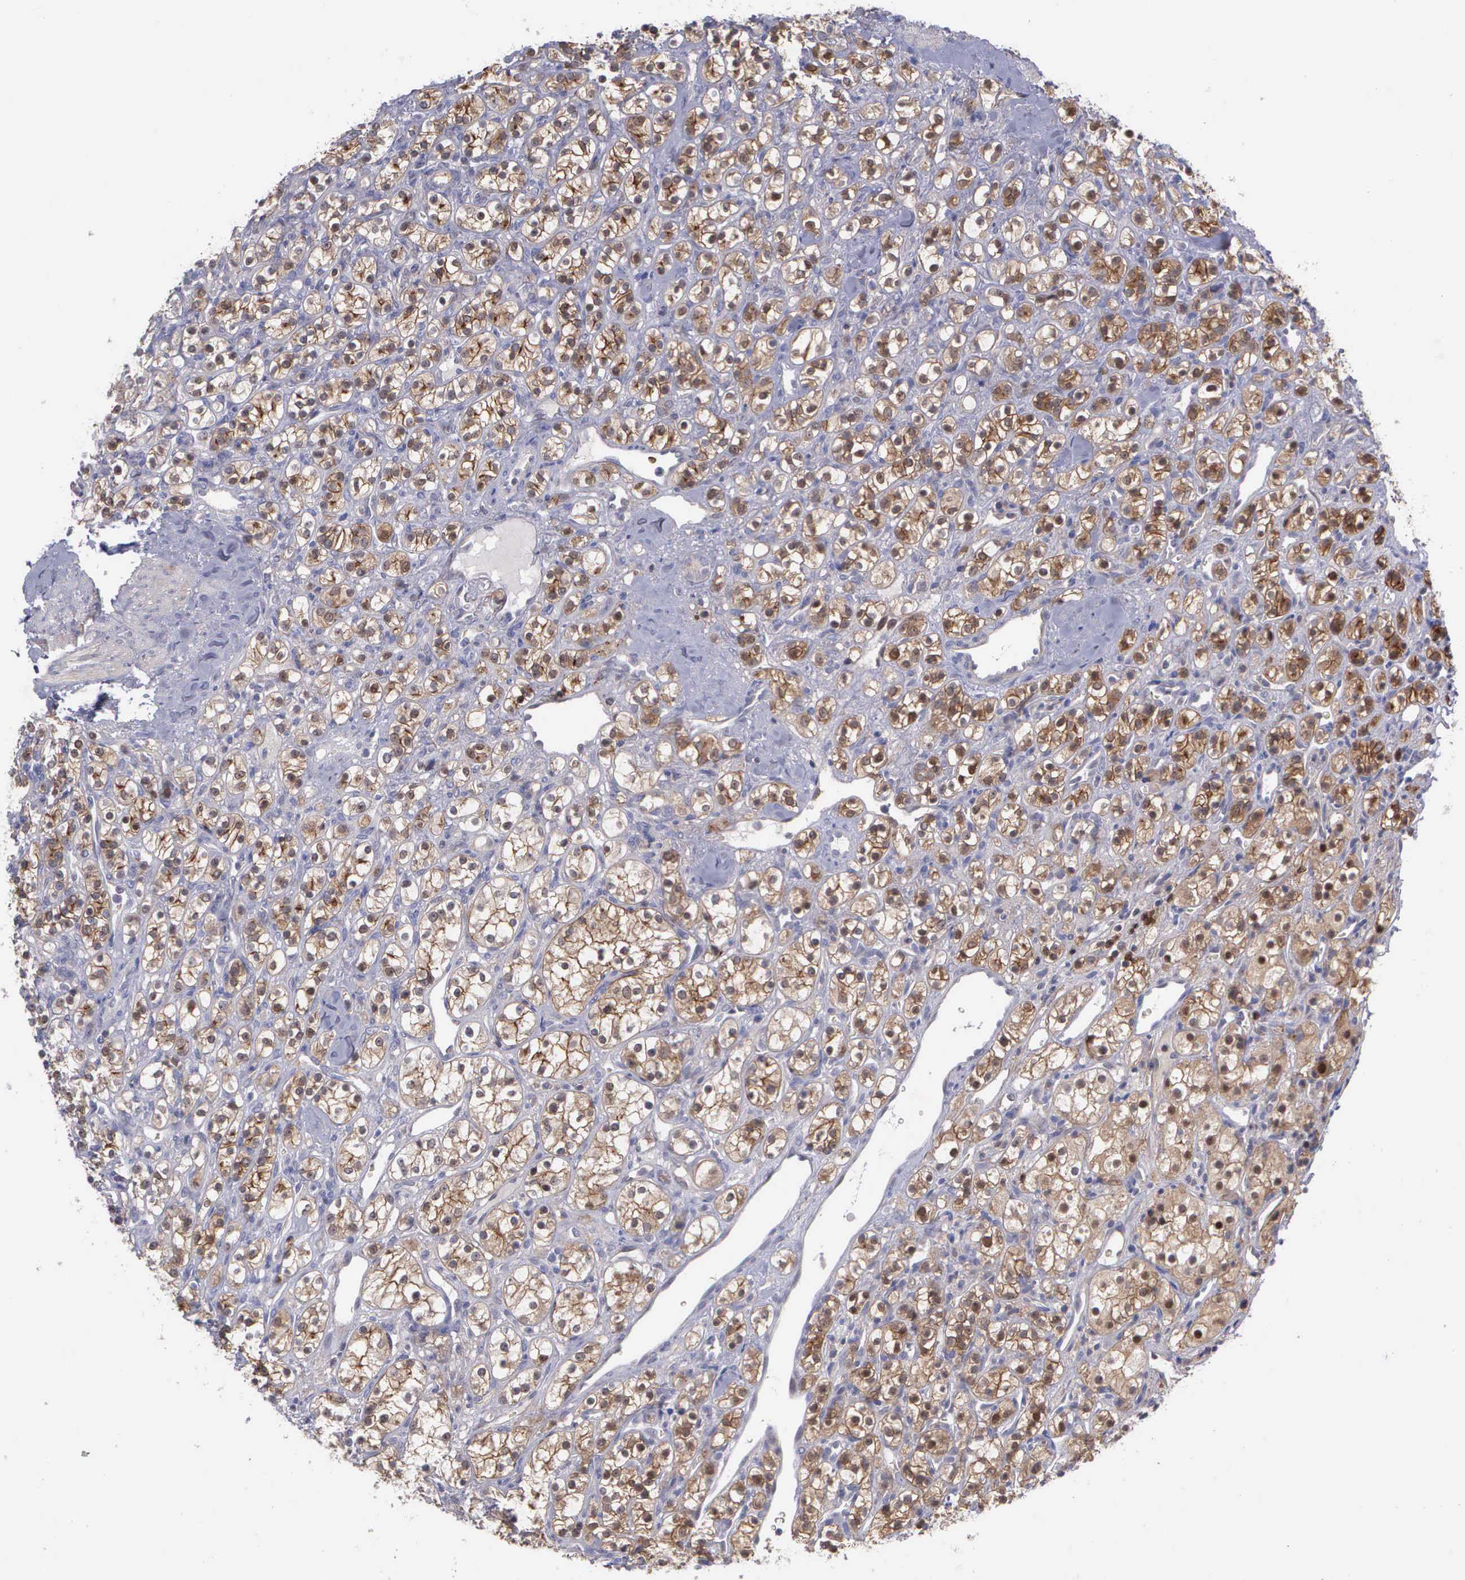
{"staining": {"intensity": "weak", "quantity": "25%-75%", "location": "cytoplasmic/membranous"}, "tissue": "renal cancer", "cell_type": "Tumor cells", "image_type": "cancer", "snomed": [{"axis": "morphology", "description": "Adenocarcinoma, NOS"}, {"axis": "topography", "description": "Kidney"}], "caption": "Immunohistochemistry (IHC) micrograph of human renal cancer (adenocarcinoma) stained for a protein (brown), which exhibits low levels of weak cytoplasmic/membranous staining in about 25%-75% of tumor cells.", "gene": "MICAL3", "patient": {"sex": "male", "age": 77}}